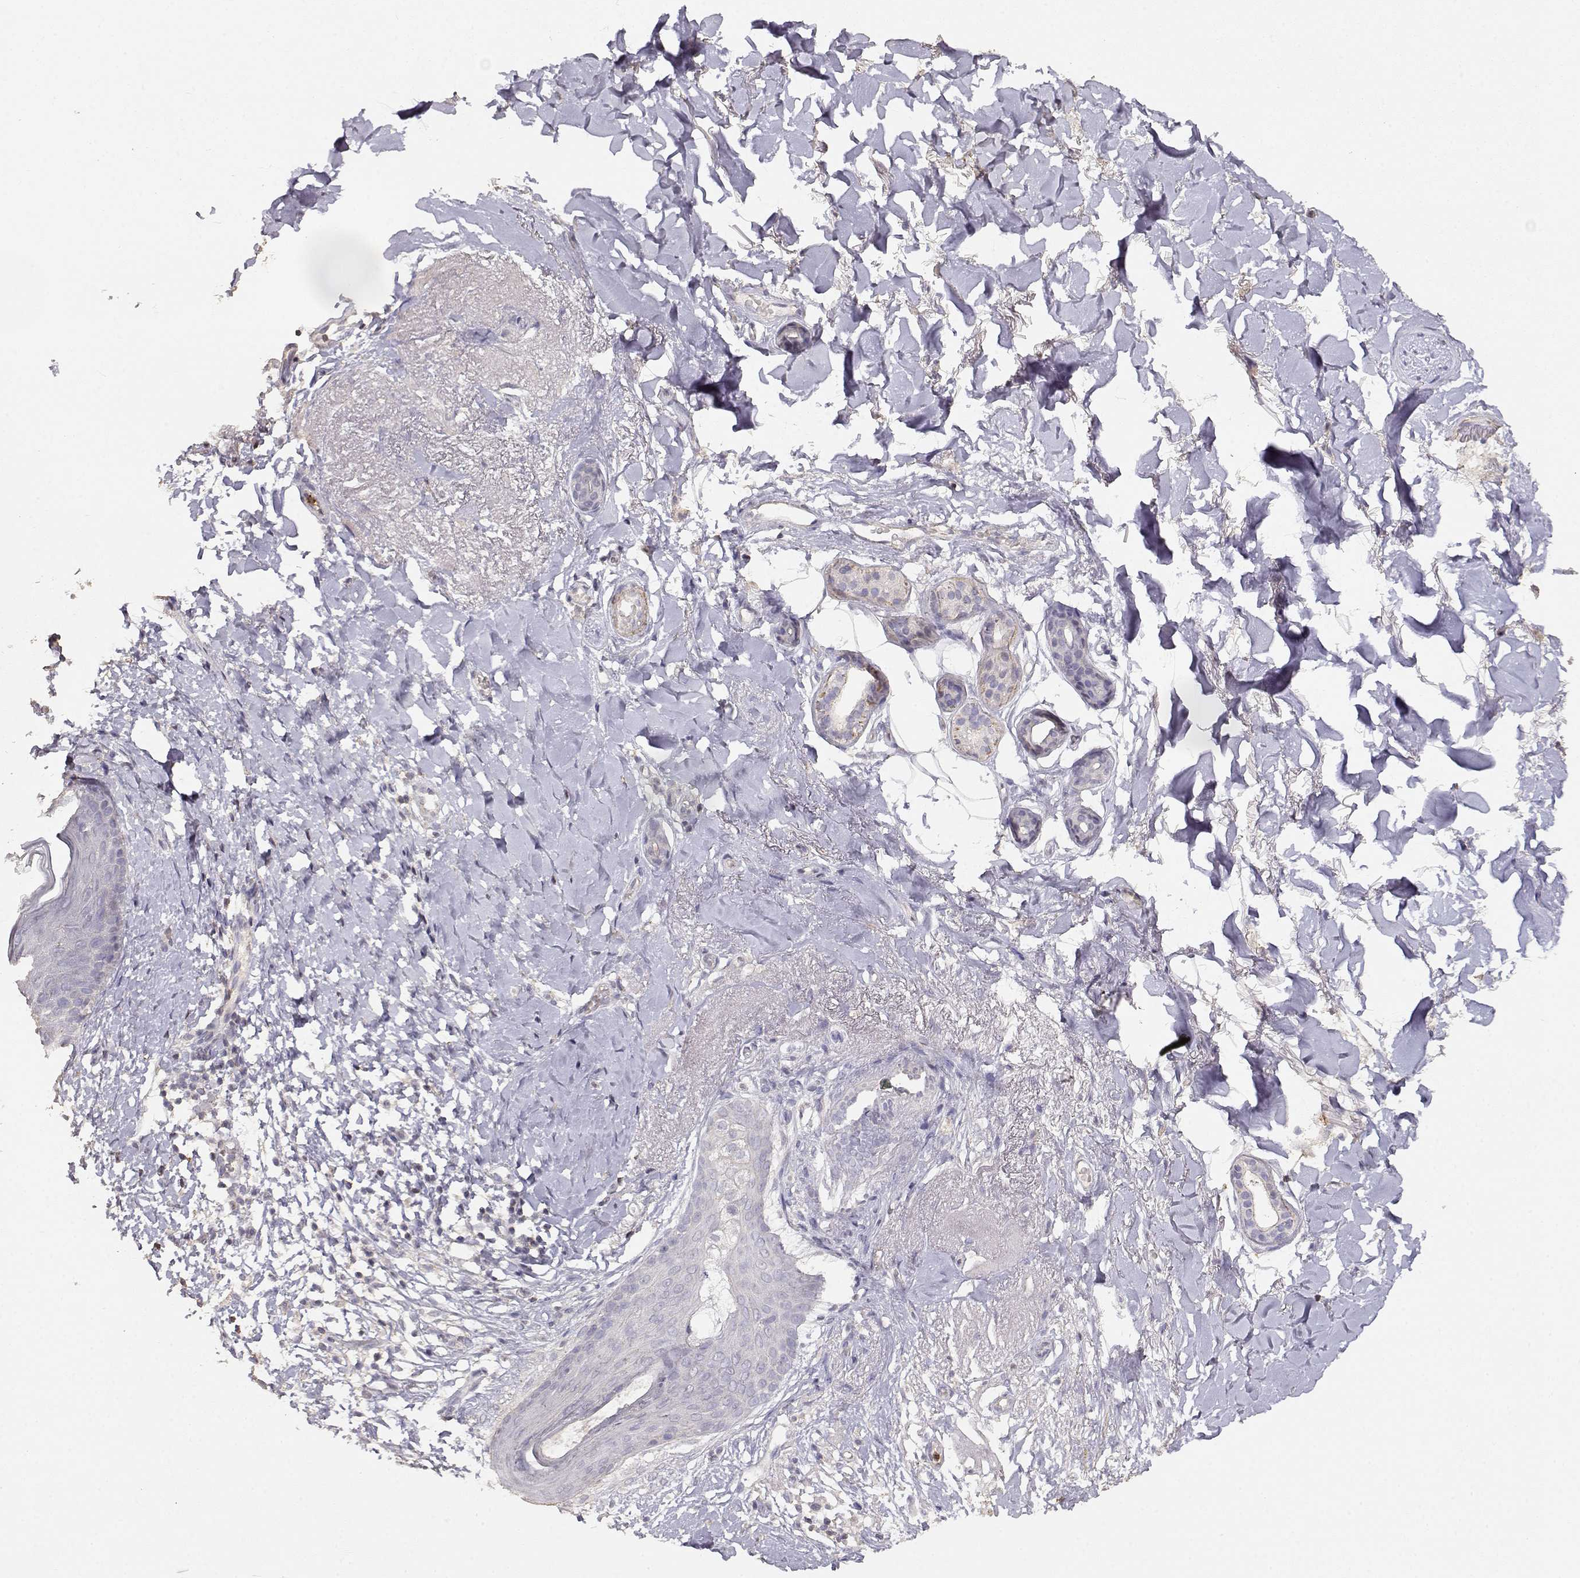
{"staining": {"intensity": "negative", "quantity": "none", "location": "none"}, "tissue": "skin cancer", "cell_type": "Tumor cells", "image_type": "cancer", "snomed": [{"axis": "morphology", "description": "Normal tissue, NOS"}, {"axis": "morphology", "description": "Basal cell carcinoma"}, {"axis": "topography", "description": "Skin"}], "caption": "Immunohistochemistry (IHC) micrograph of human skin cancer (basal cell carcinoma) stained for a protein (brown), which exhibits no expression in tumor cells.", "gene": "TNFRSF10C", "patient": {"sex": "male", "age": 84}}